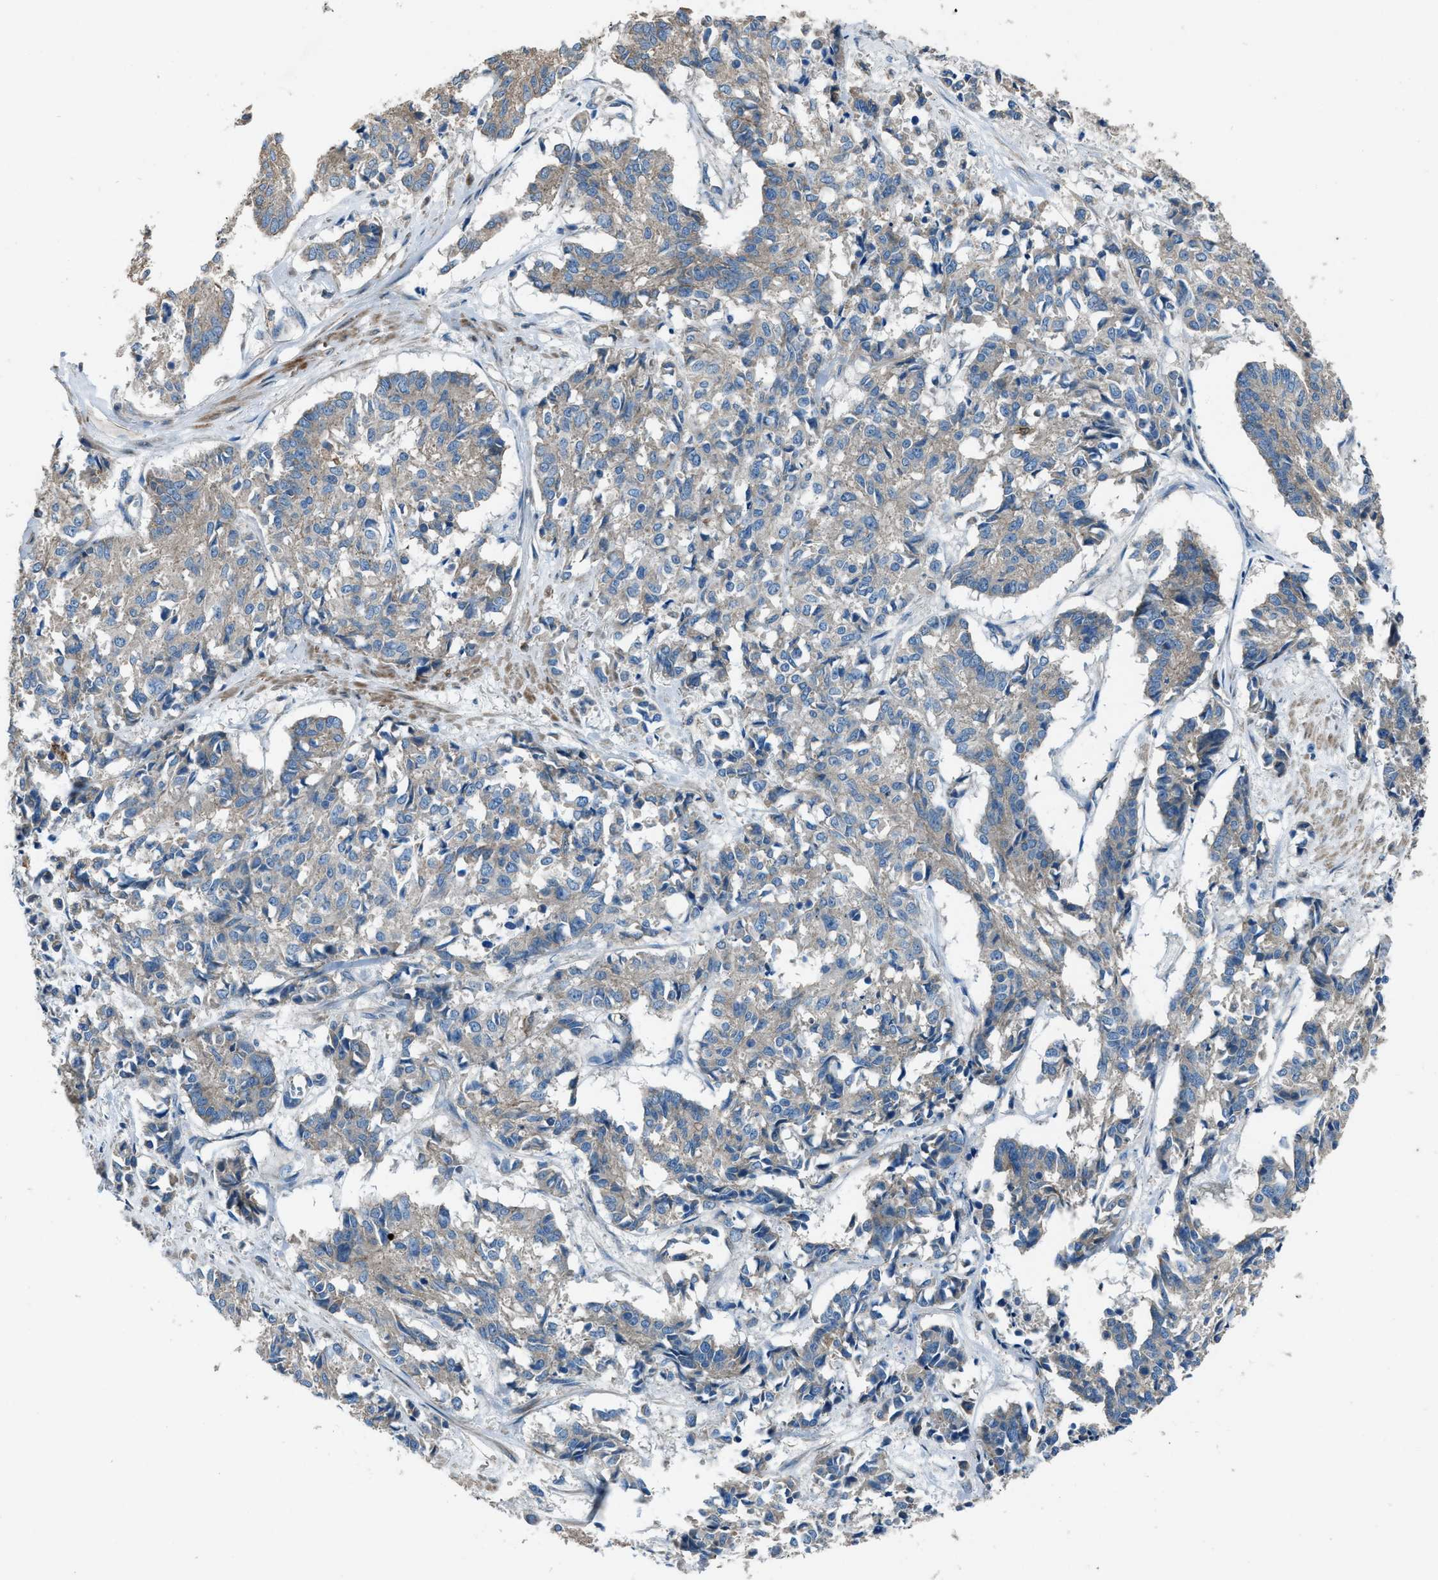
{"staining": {"intensity": "weak", "quantity": "<25%", "location": "cytoplasmic/membranous"}, "tissue": "cervical cancer", "cell_type": "Tumor cells", "image_type": "cancer", "snomed": [{"axis": "morphology", "description": "Squamous cell carcinoma, NOS"}, {"axis": "topography", "description": "Cervix"}], "caption": "This is an IHC micrograph of human squamous cell carcinoma (cervical). There is no expression in tumor cells.", "gene": "SVIL", "patient": {"sex": "female", "age": 35}}